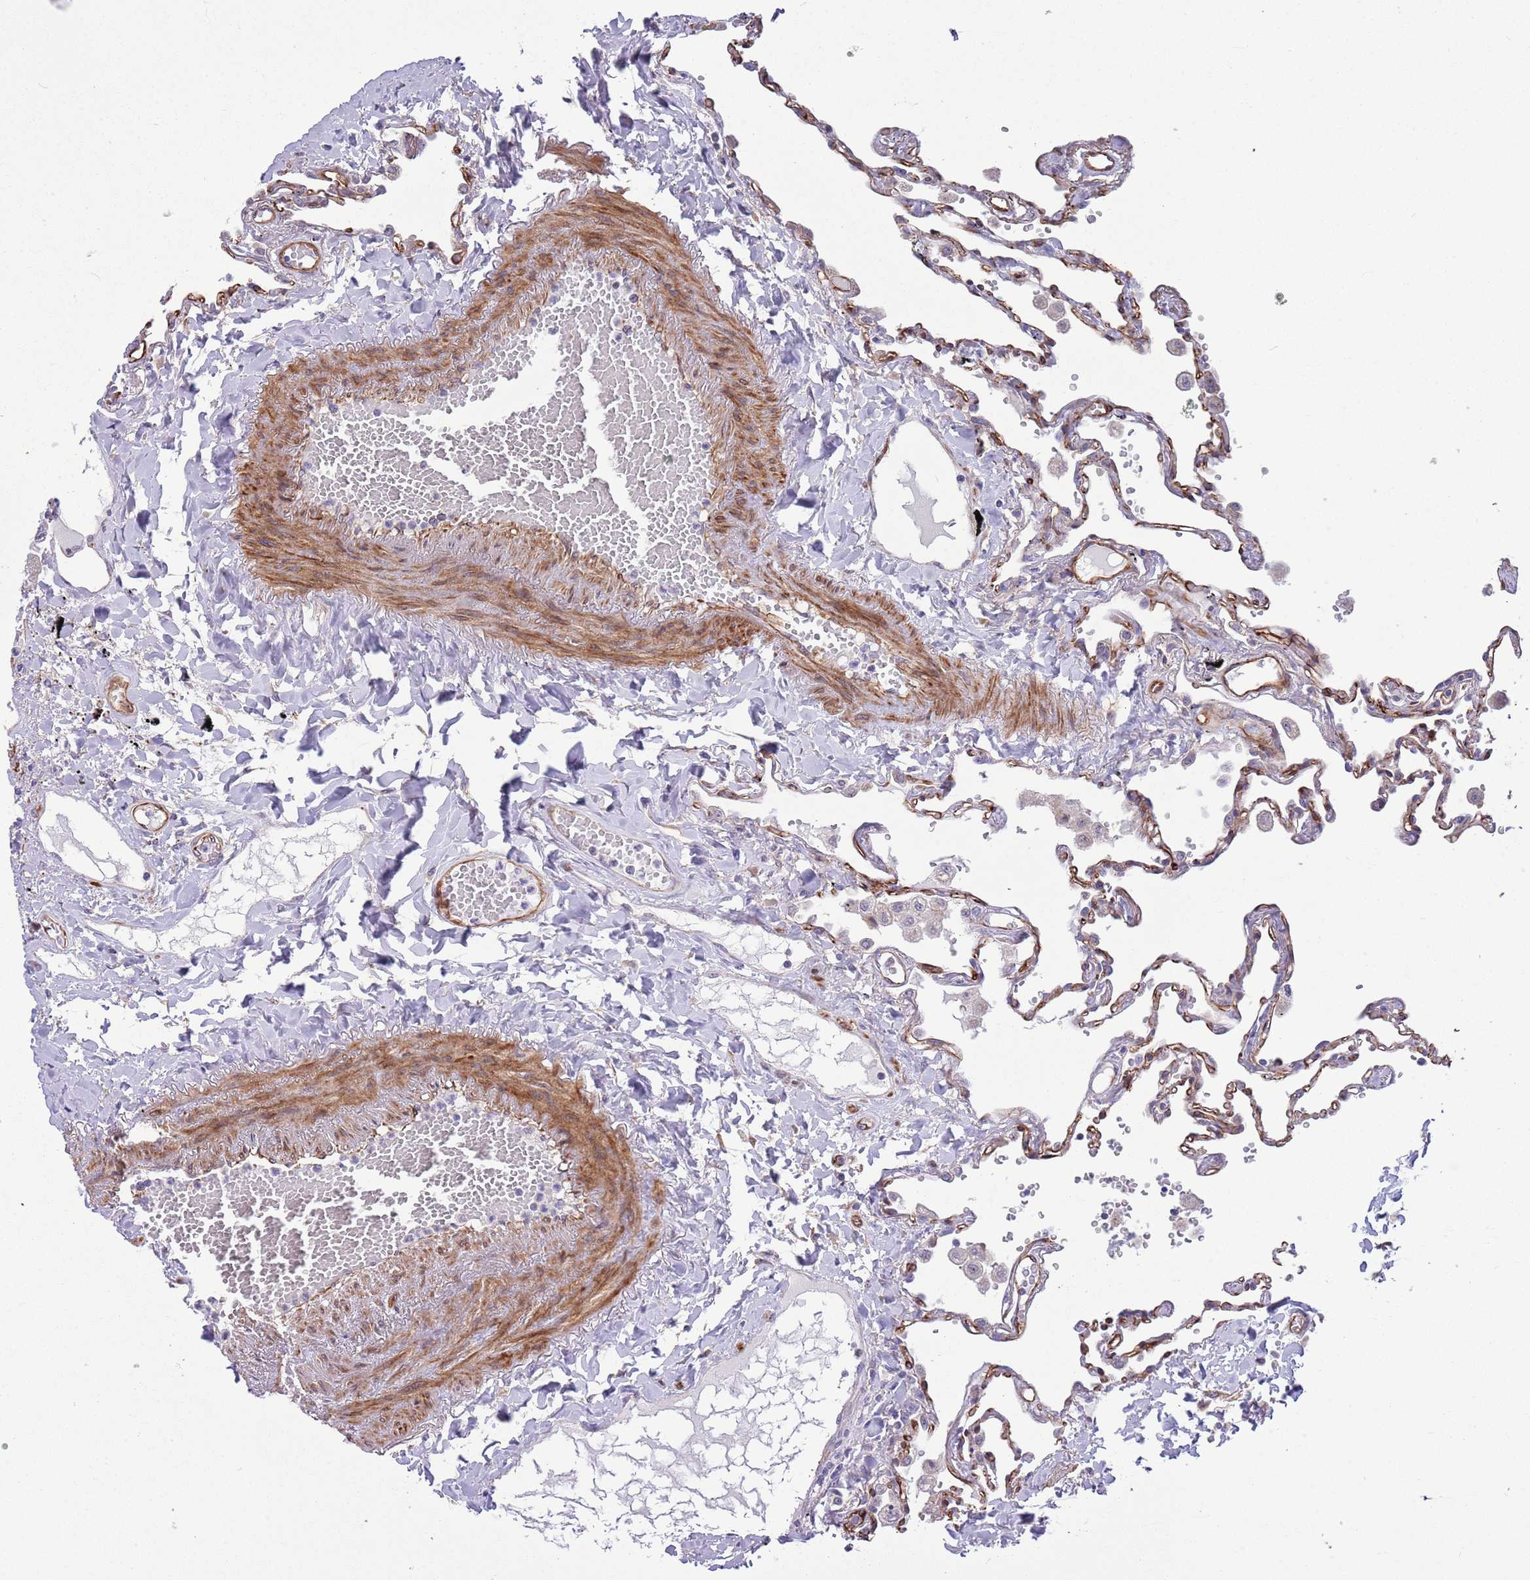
{"staining": {"intensity": "negative", "quantity": "none", "location": "none"}, "tissue": "lung", "cell_type": "Alveolar cells", "image_type": "normal", "snomed": [{"axis": "morphology", "description": "Normal tissue, NOS"}, {"axis": "topography", "description": "Lung"}], "caption": "High power microscopy photomicrograph of an immunohistochemistry photomicrograph of unremarkable lung, revealing no significant expression in alveolar cells.", "gene": "GAS2L3", "patient": {"sex": "female", "age": 67}}